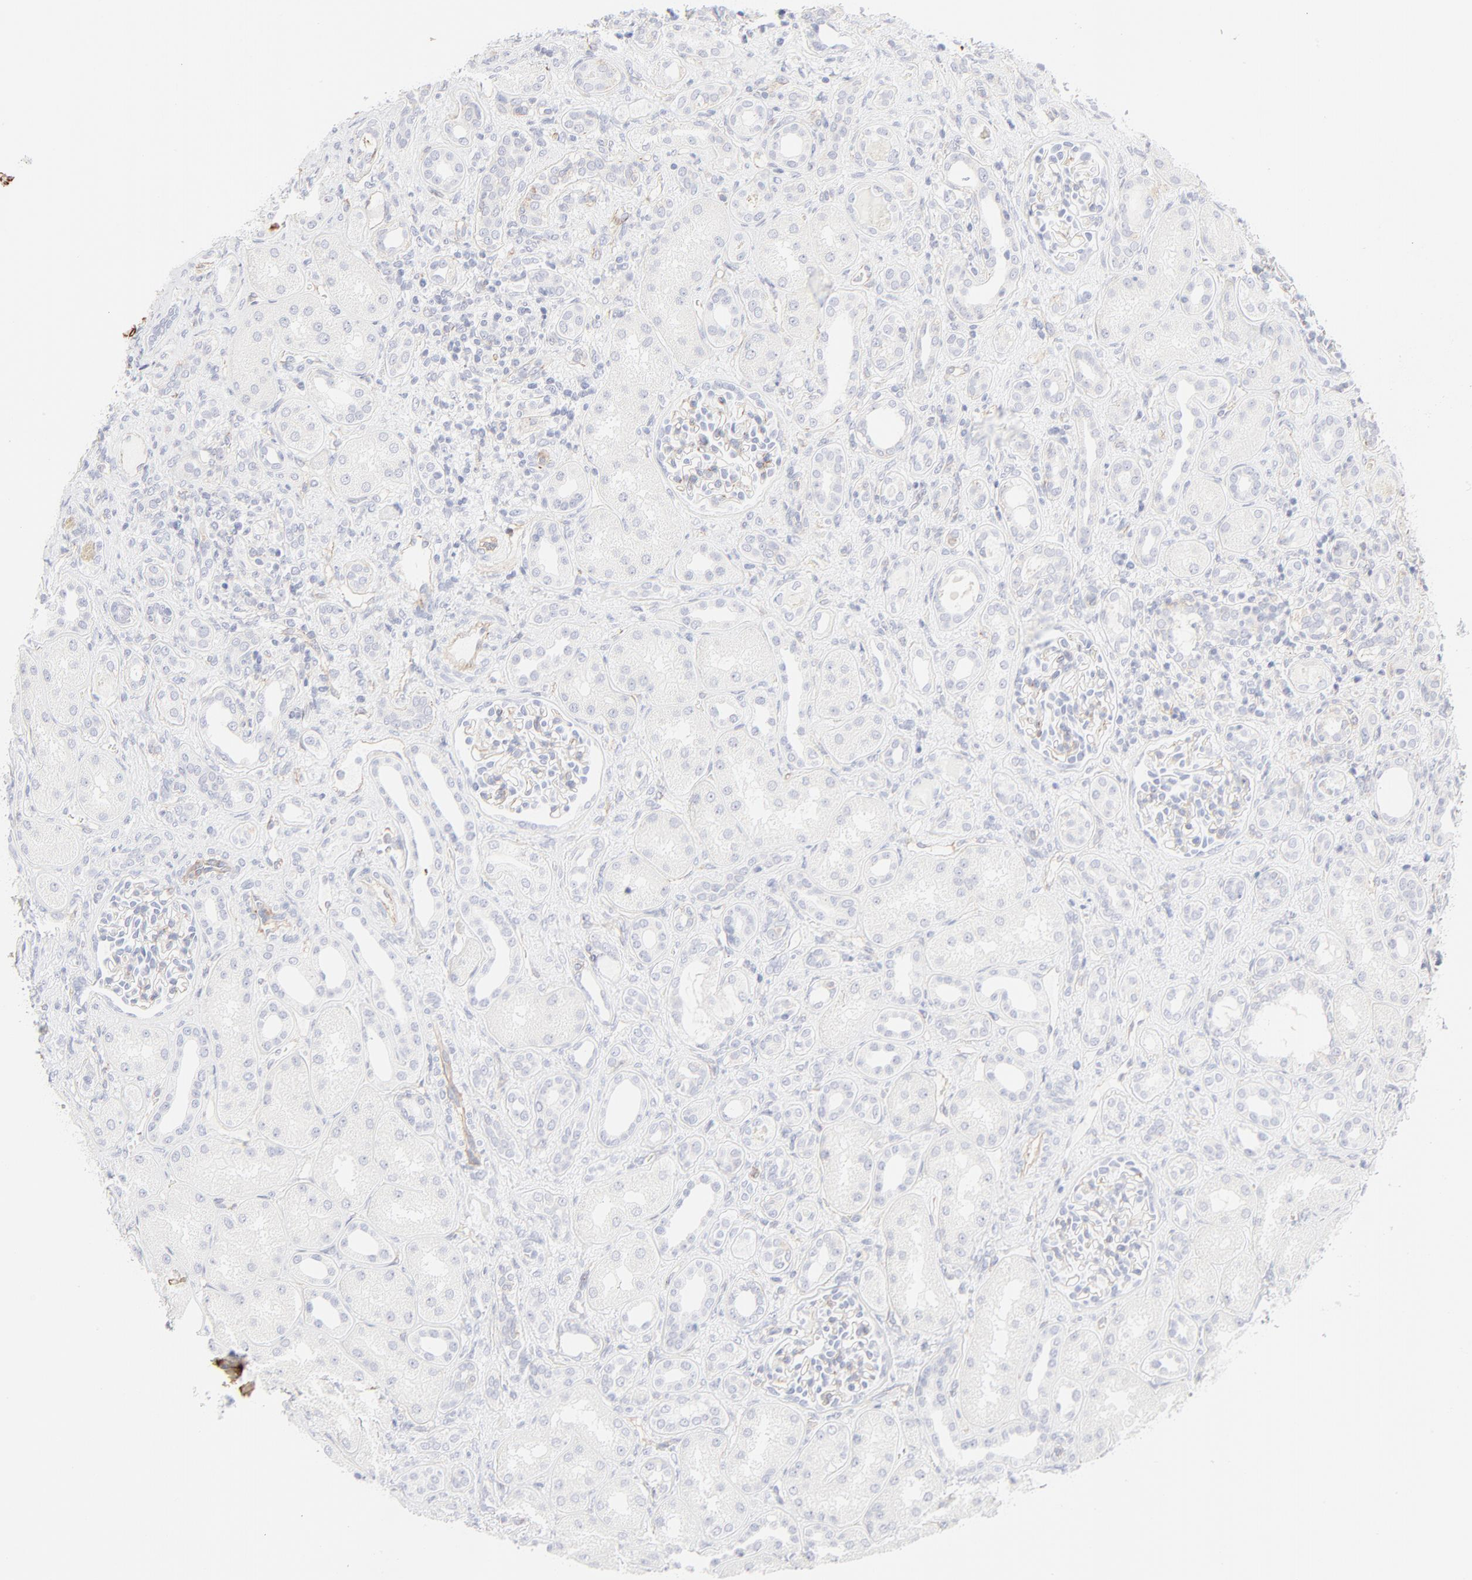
{"staining": {"intensity": "negative", "quantity": "none", "location": "none"}, "tissue": "kidney", "cell_type": "Cells in glomeruli", "image_type": "normal", "snomed": [{"axis": "morphology", "description": "Normal tissue, NOS"}, {"axis": "topography", "description": "Kidney"}], "caption": "DAB (3,3'-diaminobenzidine) immunohistochemical staining of benign kidney displays no significant positivity in cells in glomeruli.", "gene": "ITGA5", "patient": {"sex": "male", "age": 7}}